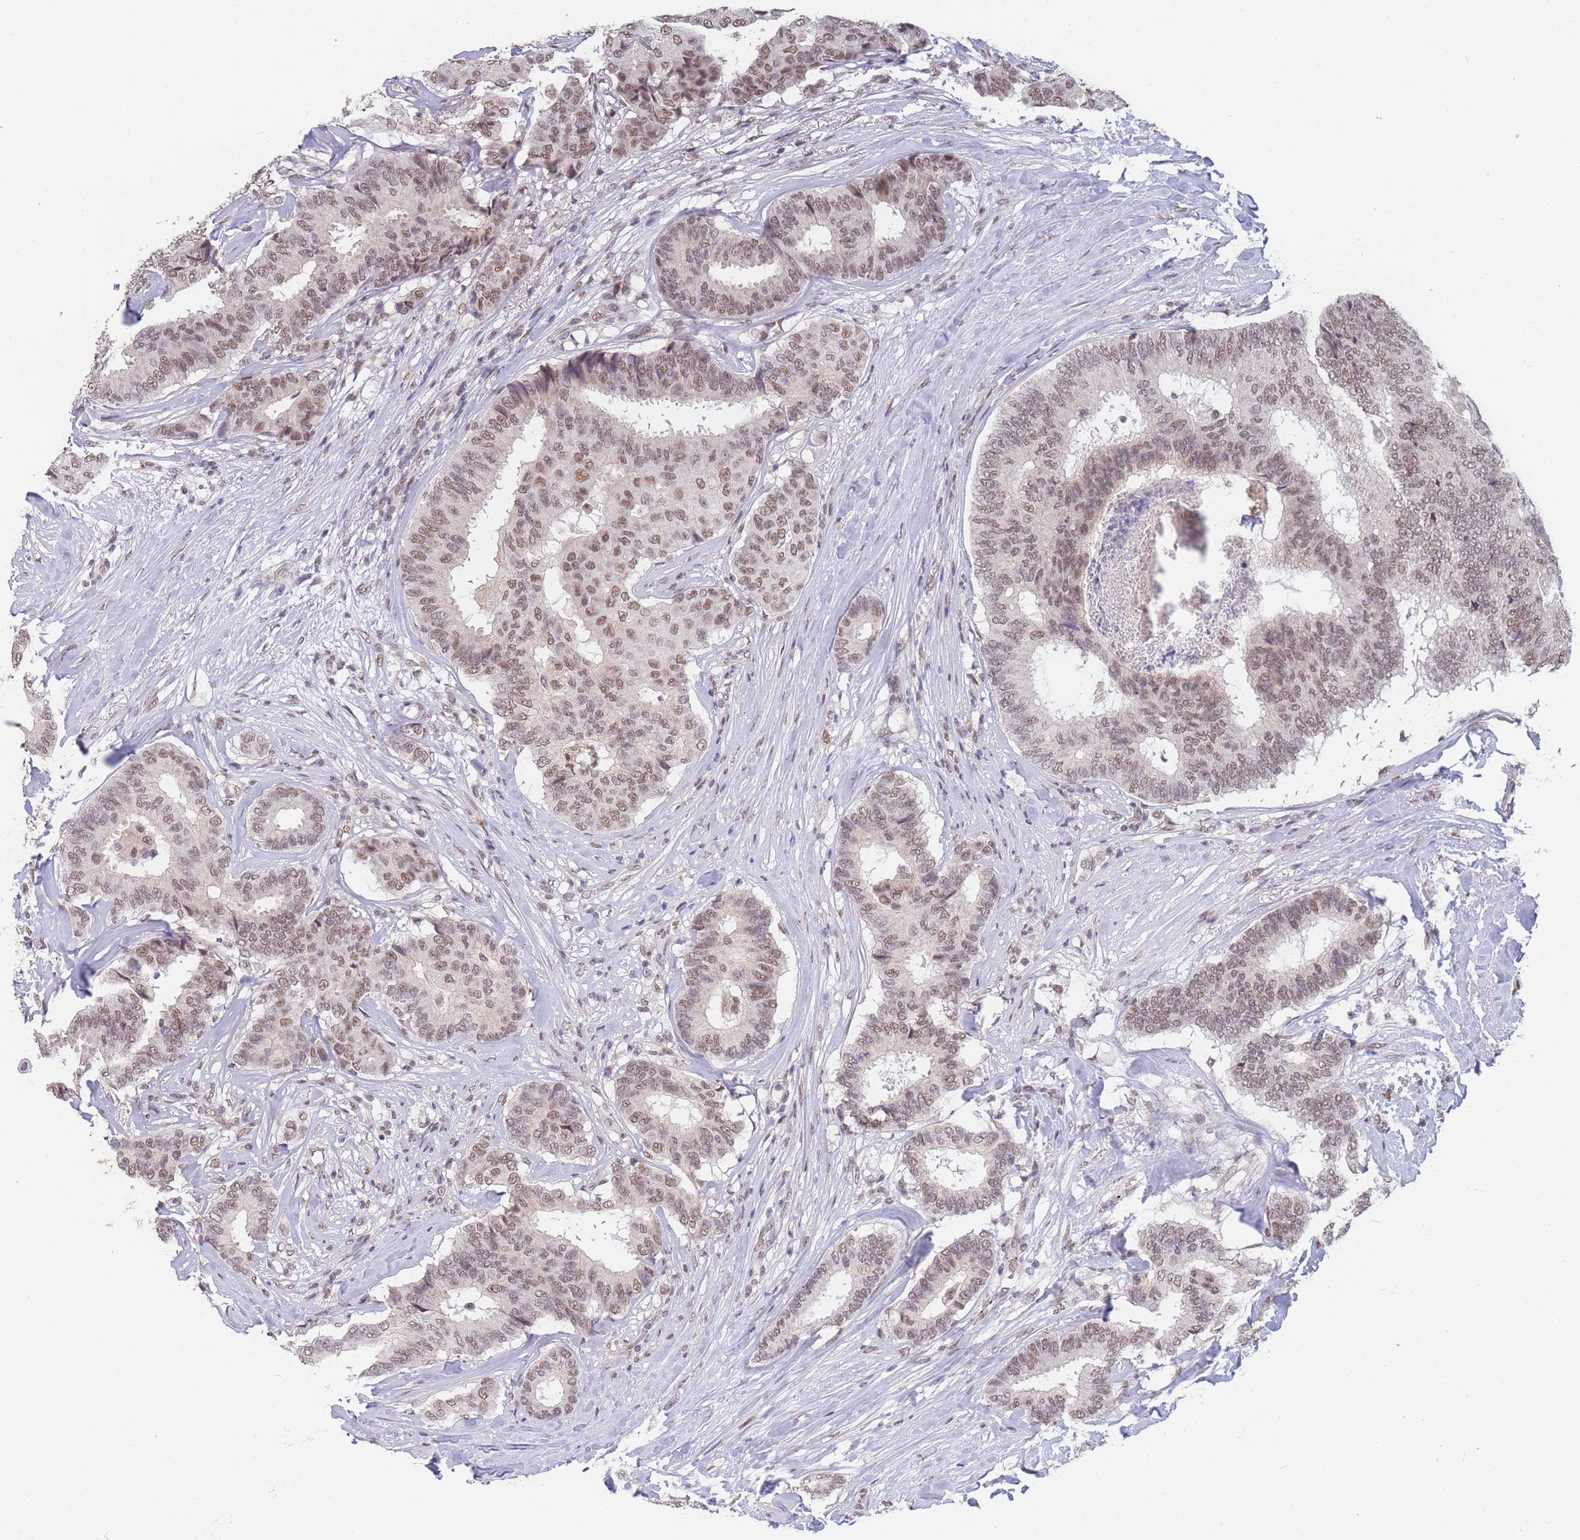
{"staining": {"intensity": "moderate", "quantity": "25%-75%", "location": "nuclear"}, "tissue": "breast cancer", "cell_type": "Tumor cells", "image_type": "cancer", "snomed": [{"axis": "morphology", "description": "Duct carcinoma"}, {"axis": "topography", "description": "Breast"}], "caption": "Immunohistochemical staining of human breast cancer (infiltrating ductal carcinoma) exhibits medium levels of moderate nuclear expression in approximately 25%-75% of tumor cells.", "gene": "SNRPA1", "patient": {"sex": "female", "age": 75}}